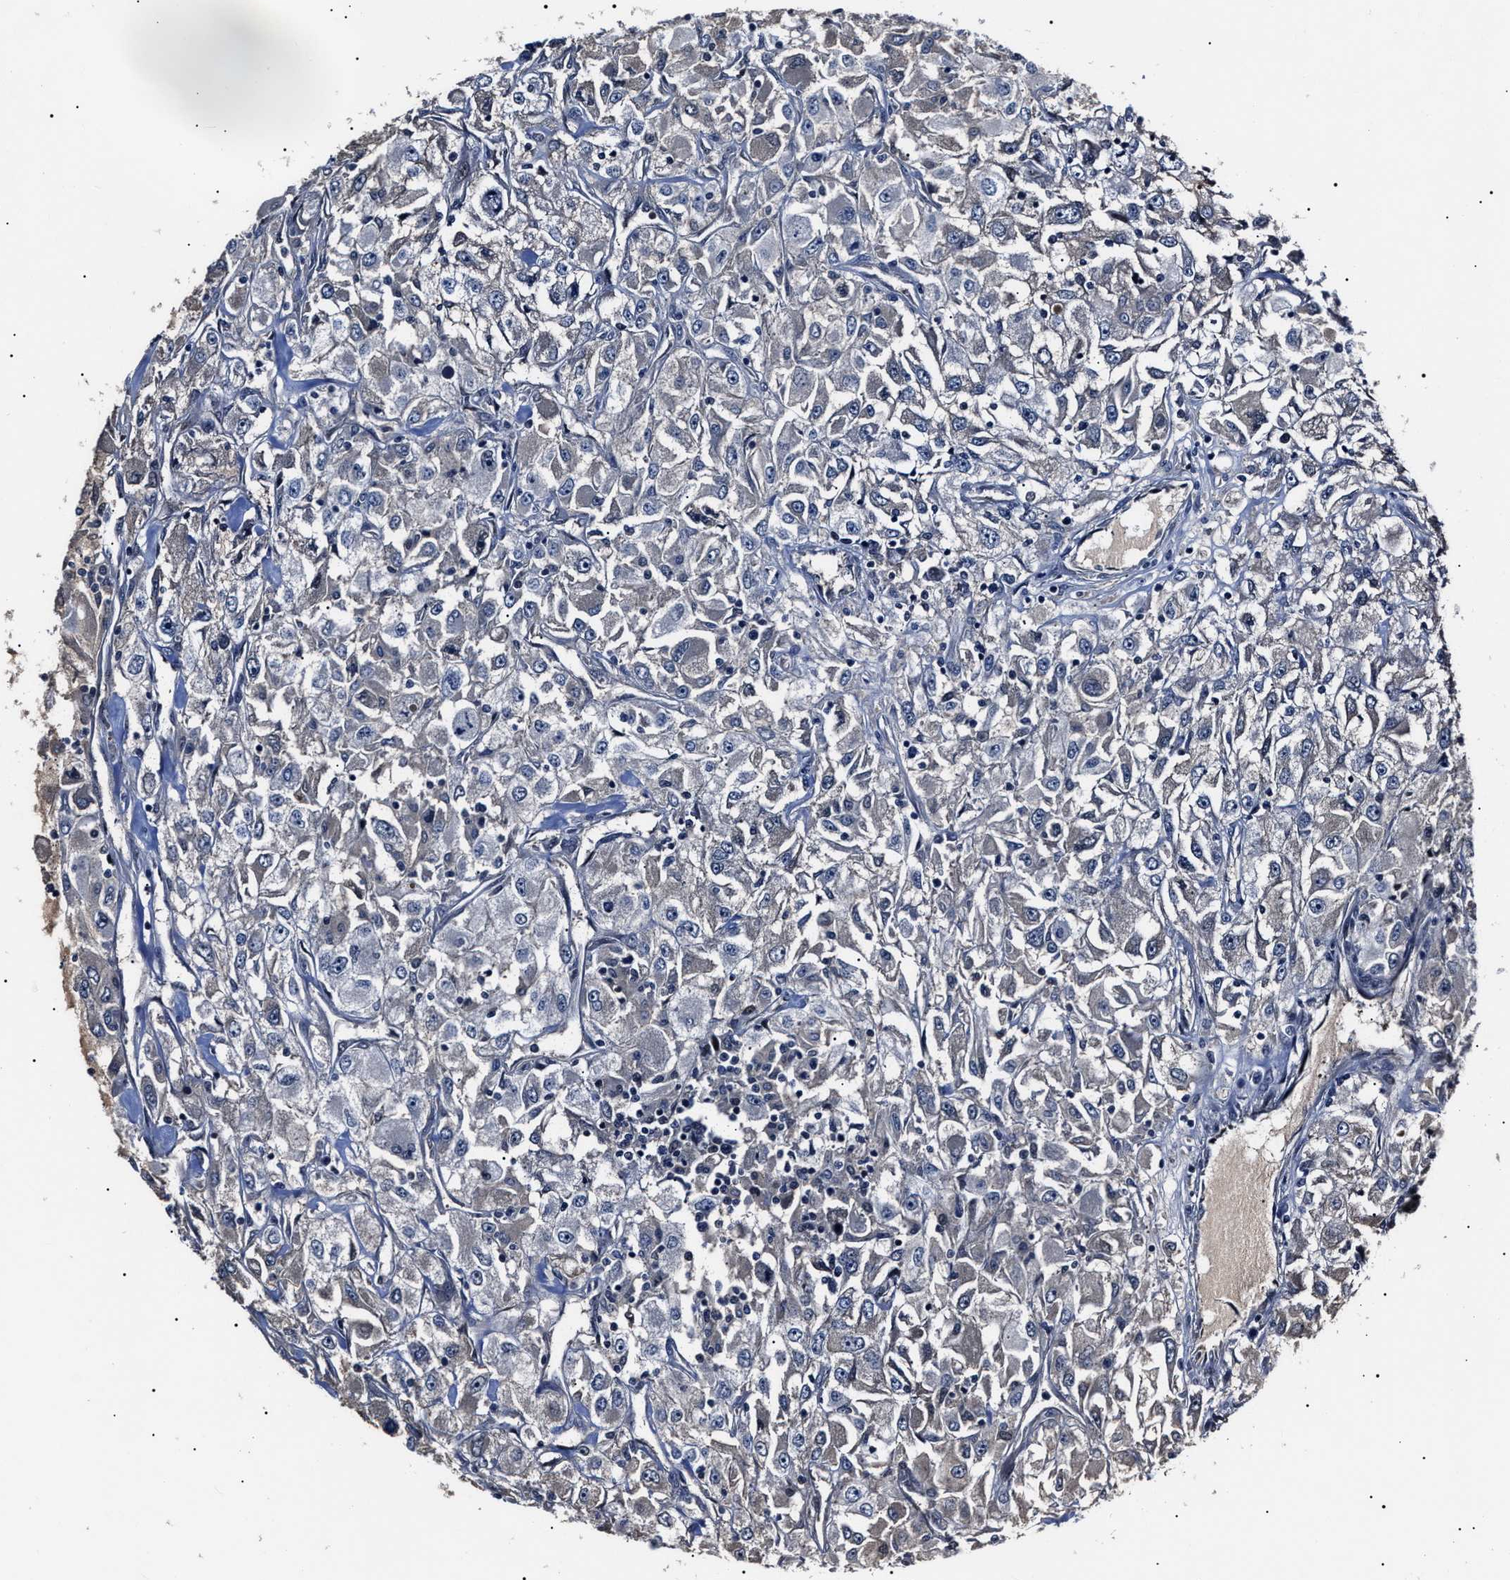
{"staining": {"intensity": "negative", "quantity": "none", "location": "none"}, "tissue": "renal cancer", "cell_type": "Tumor cells", "image_type": "cancer", "snomed": [{"axis": "morphology", "description": "Adenocarcinoma, NOS"}, {"axis": "topography", "description": "Kidney"}], "caption": "DAB (3,3'-diaminobenzidine) immunohistochemical staining of human adenocarcinoma (renal) displays no significant expression in tumor cells. (Immunohistochemistry, brightfield microscopy, high magnification).", "gene": "IFT81", "patient": {"sex": "female", "age": 52}}